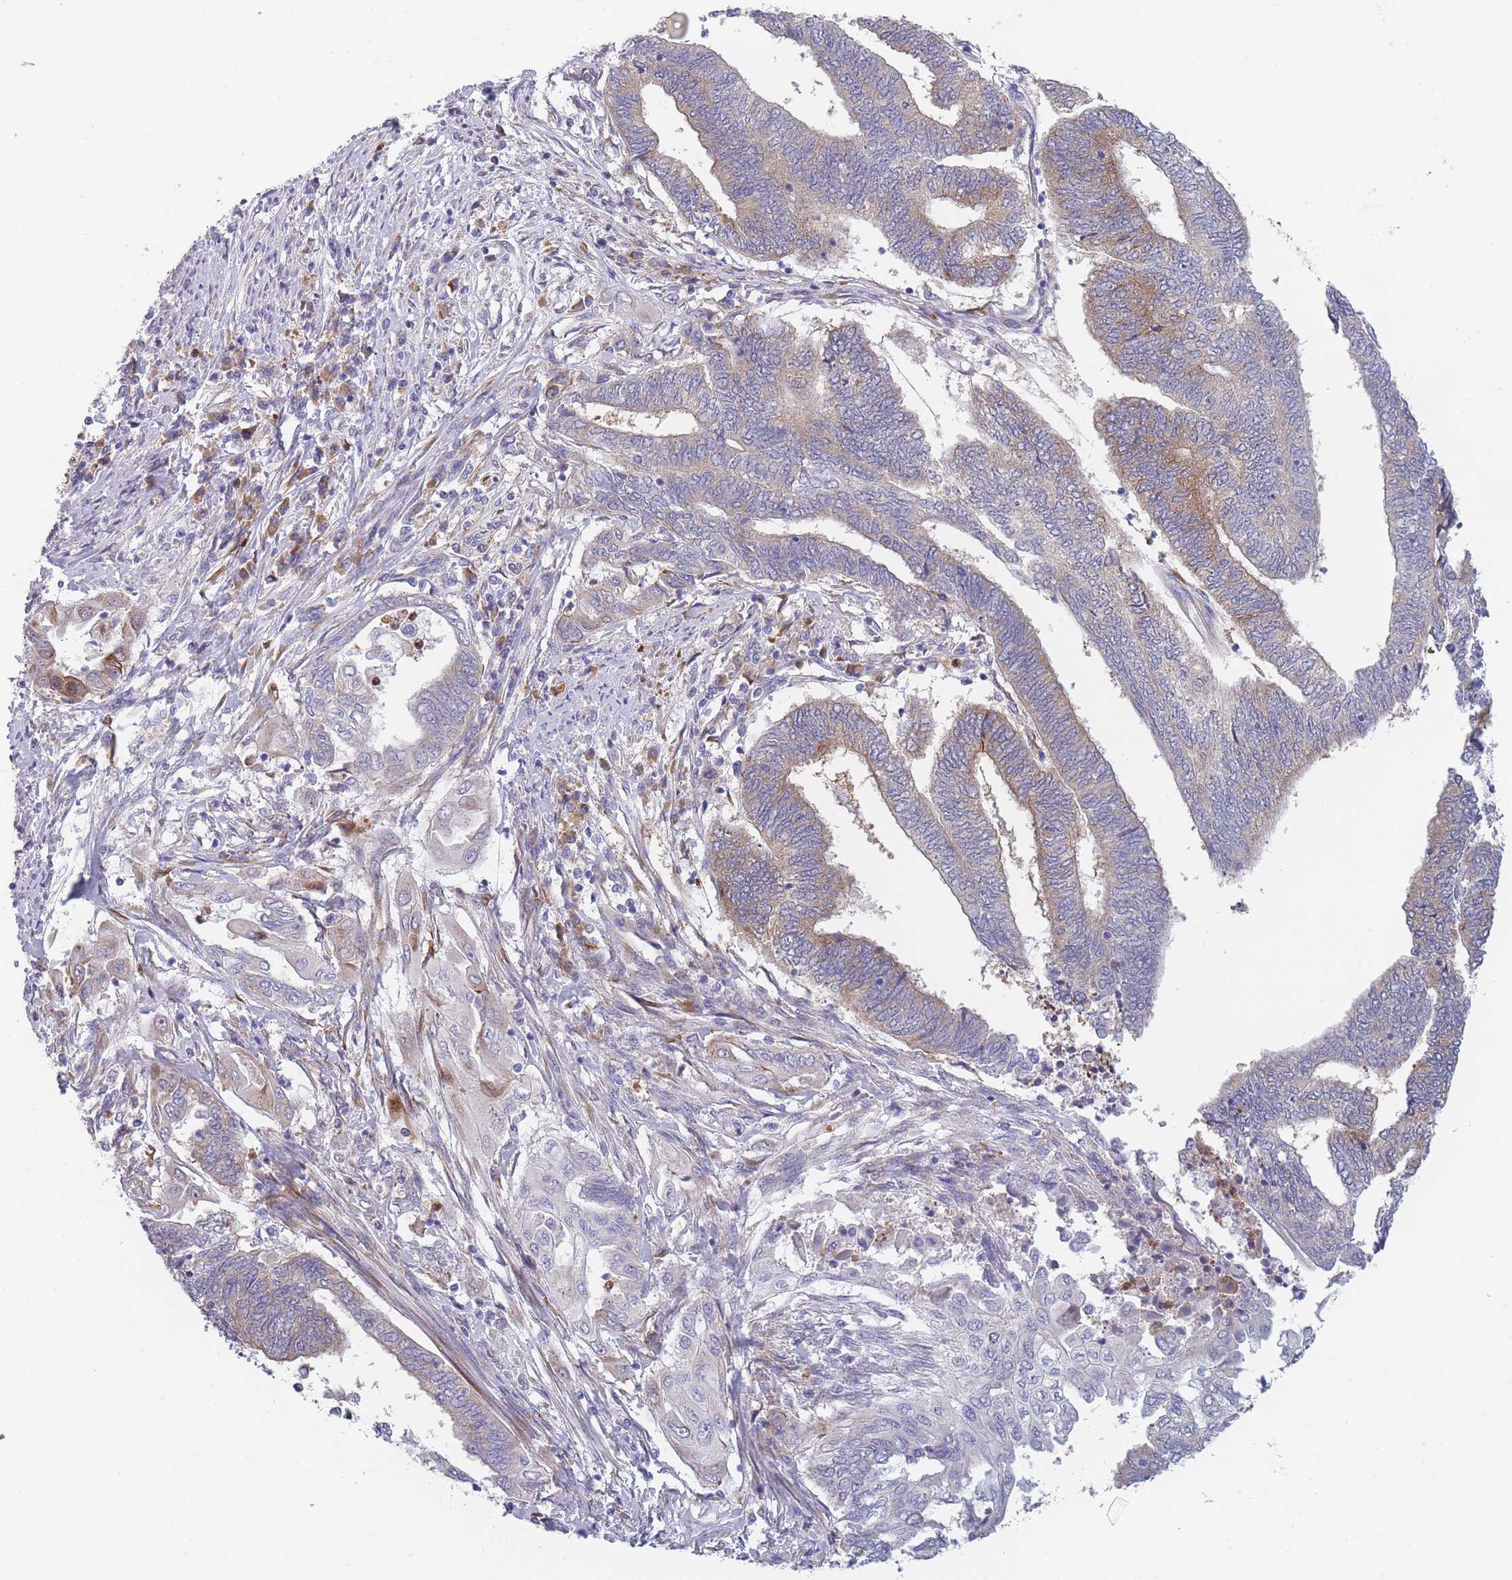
{"staining": {"intensity": "moderate", "quantity": "25%-75%", "location": "cytoplasmic/membranous"}, "tissue": "endometrial cancer", "cell_type": "Tumor cells", "image_type": "cancer", "snomed": [{"axis": "morphology", "description": "Adenocarcinoma, NOS"}, {"axis": "topography", "description": "Uterus"}, {"axis": "topography", "description": "Endometrium"}], "caption": "Human endometrial adenocarcinoma stained with a protein marker reveals moderate staining in tumor cells.", "gene": "NDUFAF6", "patient": {"sex": "female", "age": 70}}